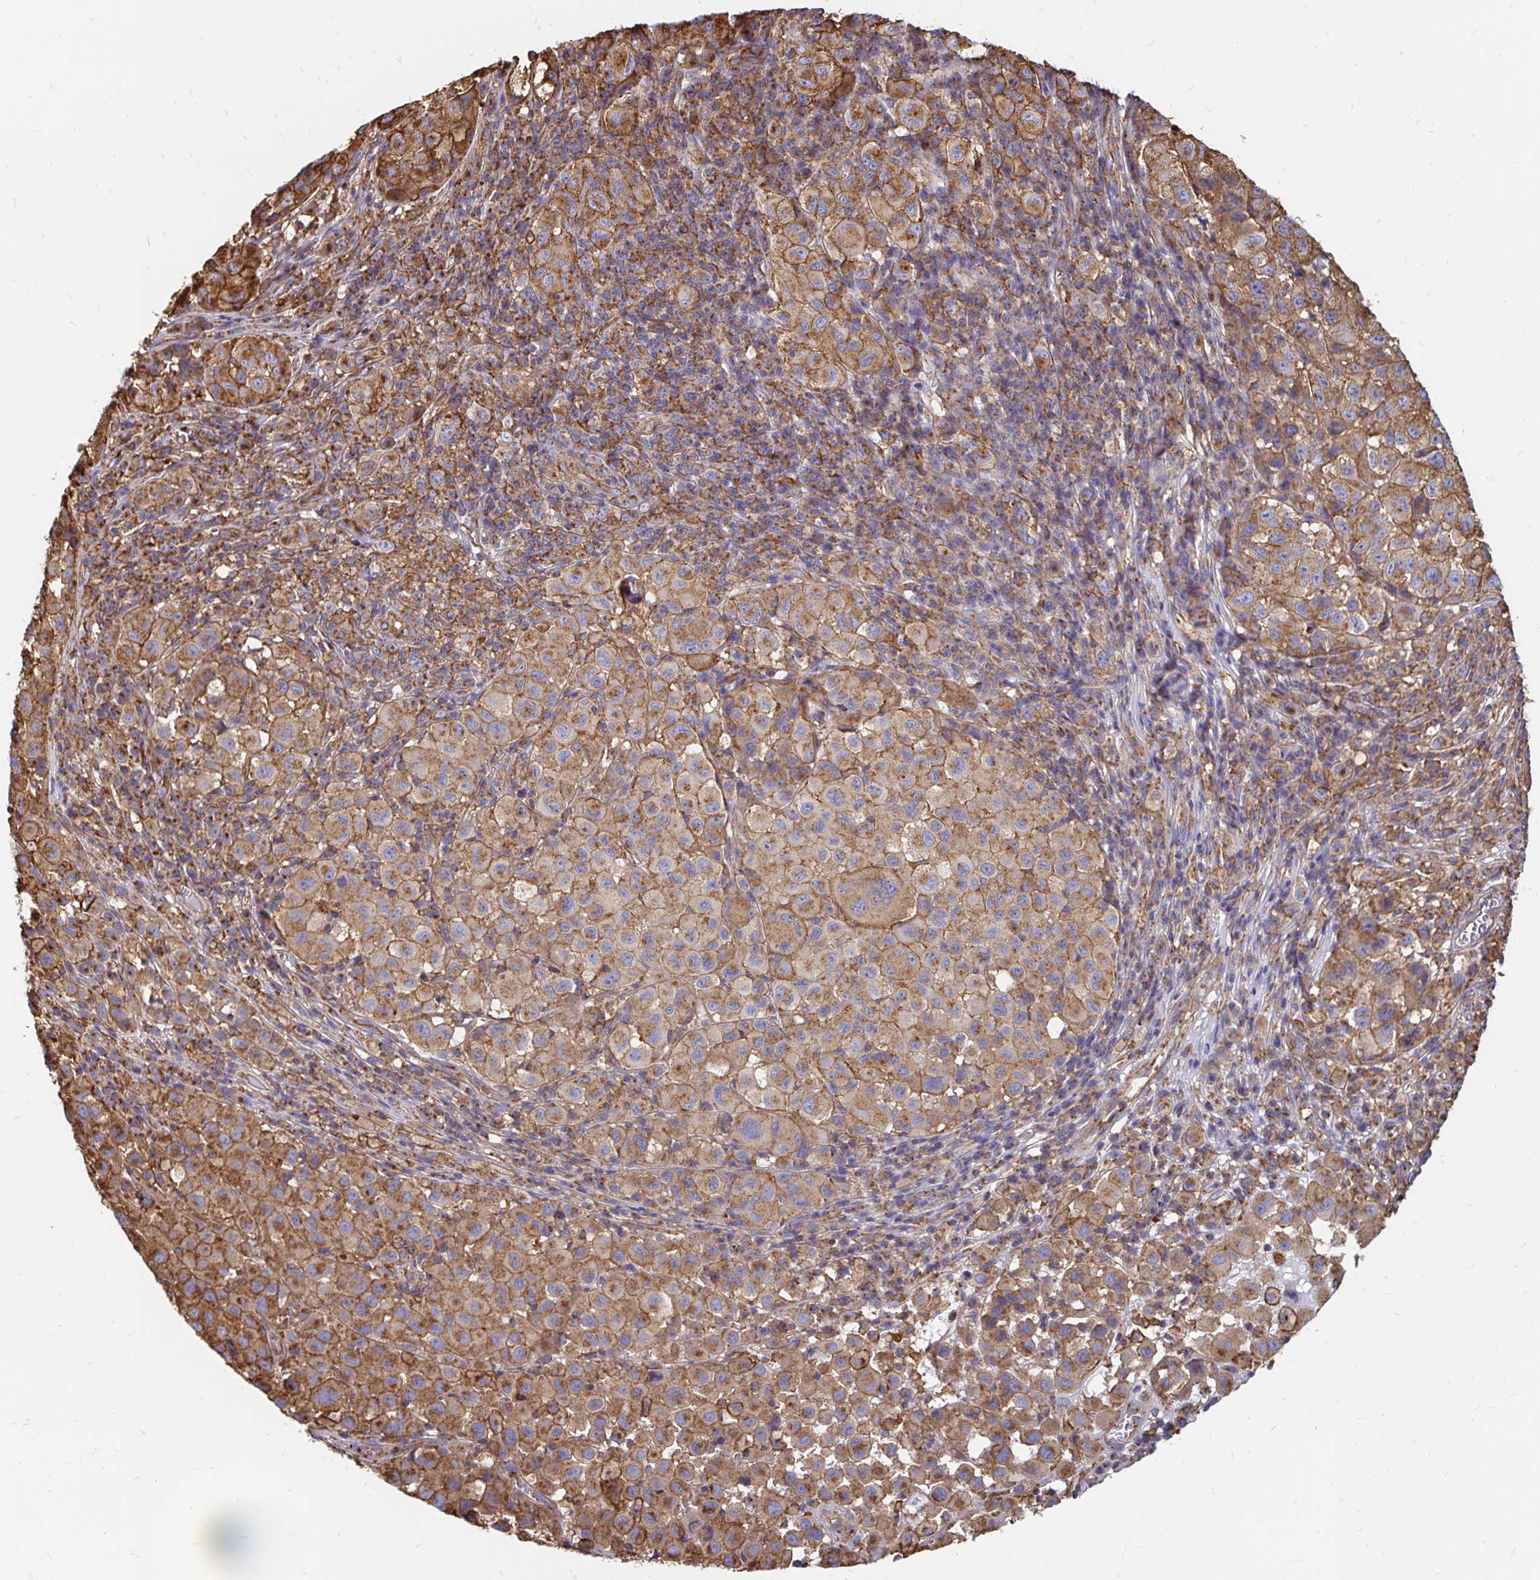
{"staining": {"intensity": "moderate", "quantity": ">75%", "location": "cytoplasmic/membranous"}, "tissue": "melanoma", "cell_type": "Tumor cells", "image_type": "cancer", "snomed": [{"axis": "morphology", "description": "Malignant melanoma, NOS"}, {"axis": "topography", "description": "Skin"}], "caption": "Protein expression by immunohistochemistry (IHC) exhibits moderate cytoplasmic/membranous positivity in about >75% of tumor cells in melanoma. (DAB IHC, brown staining for protein, blue staining for nuclei).", "gene": "CLTC", "patient": {"sex": "male", "age": 93}}